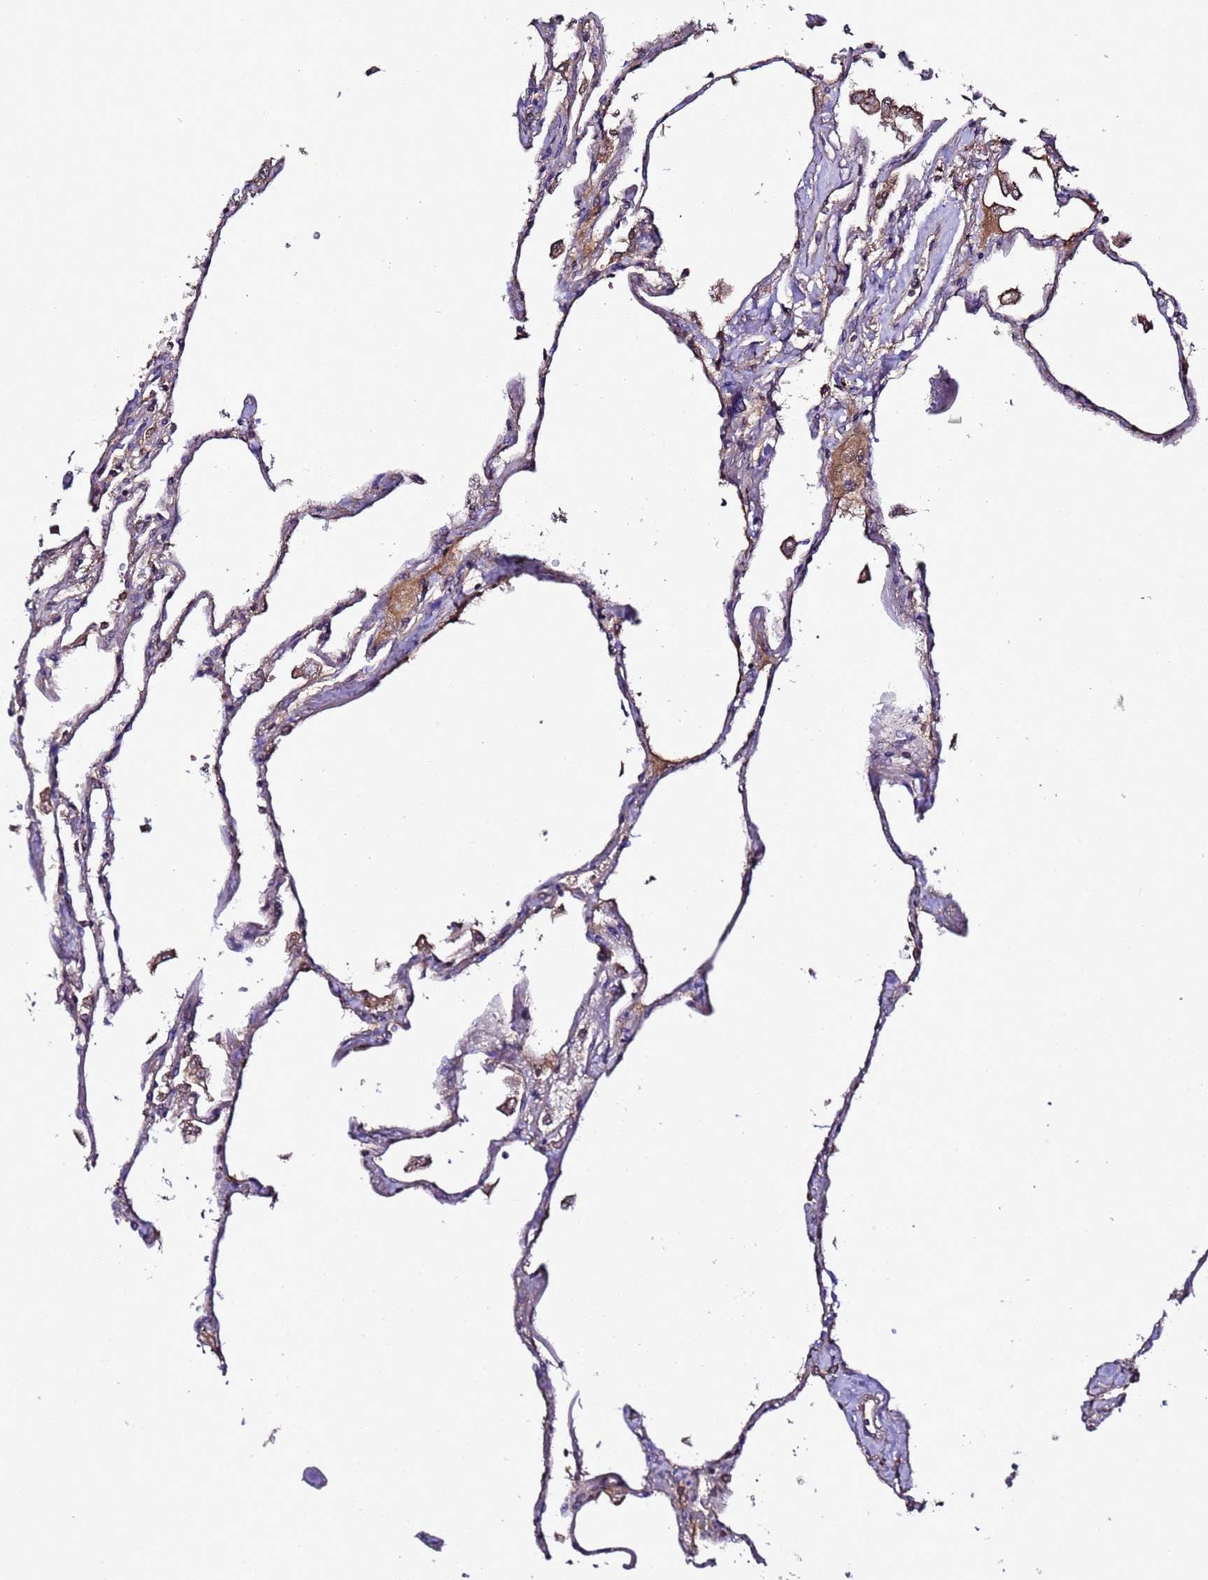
{"staining": {"intensity": "weak", "quantity": ">75%", "location": "cytoplasmic/membranous"}, "tissue": "lung", "cell_type": "Alveolar cells", "image_type": "normal", "snomed": [{"axis": "morphology", "description": "Normal tissue, NOS"}, {"axis": "topography", "description": "Lung"}], "caption": "A low amount of weak cytoplasmic/membranous expression is appreciated in about >75% of alveolar cells in unremarkable lung.", "gene": "HSPBAP1", "patient": {"sex": "female", "age": 67}}